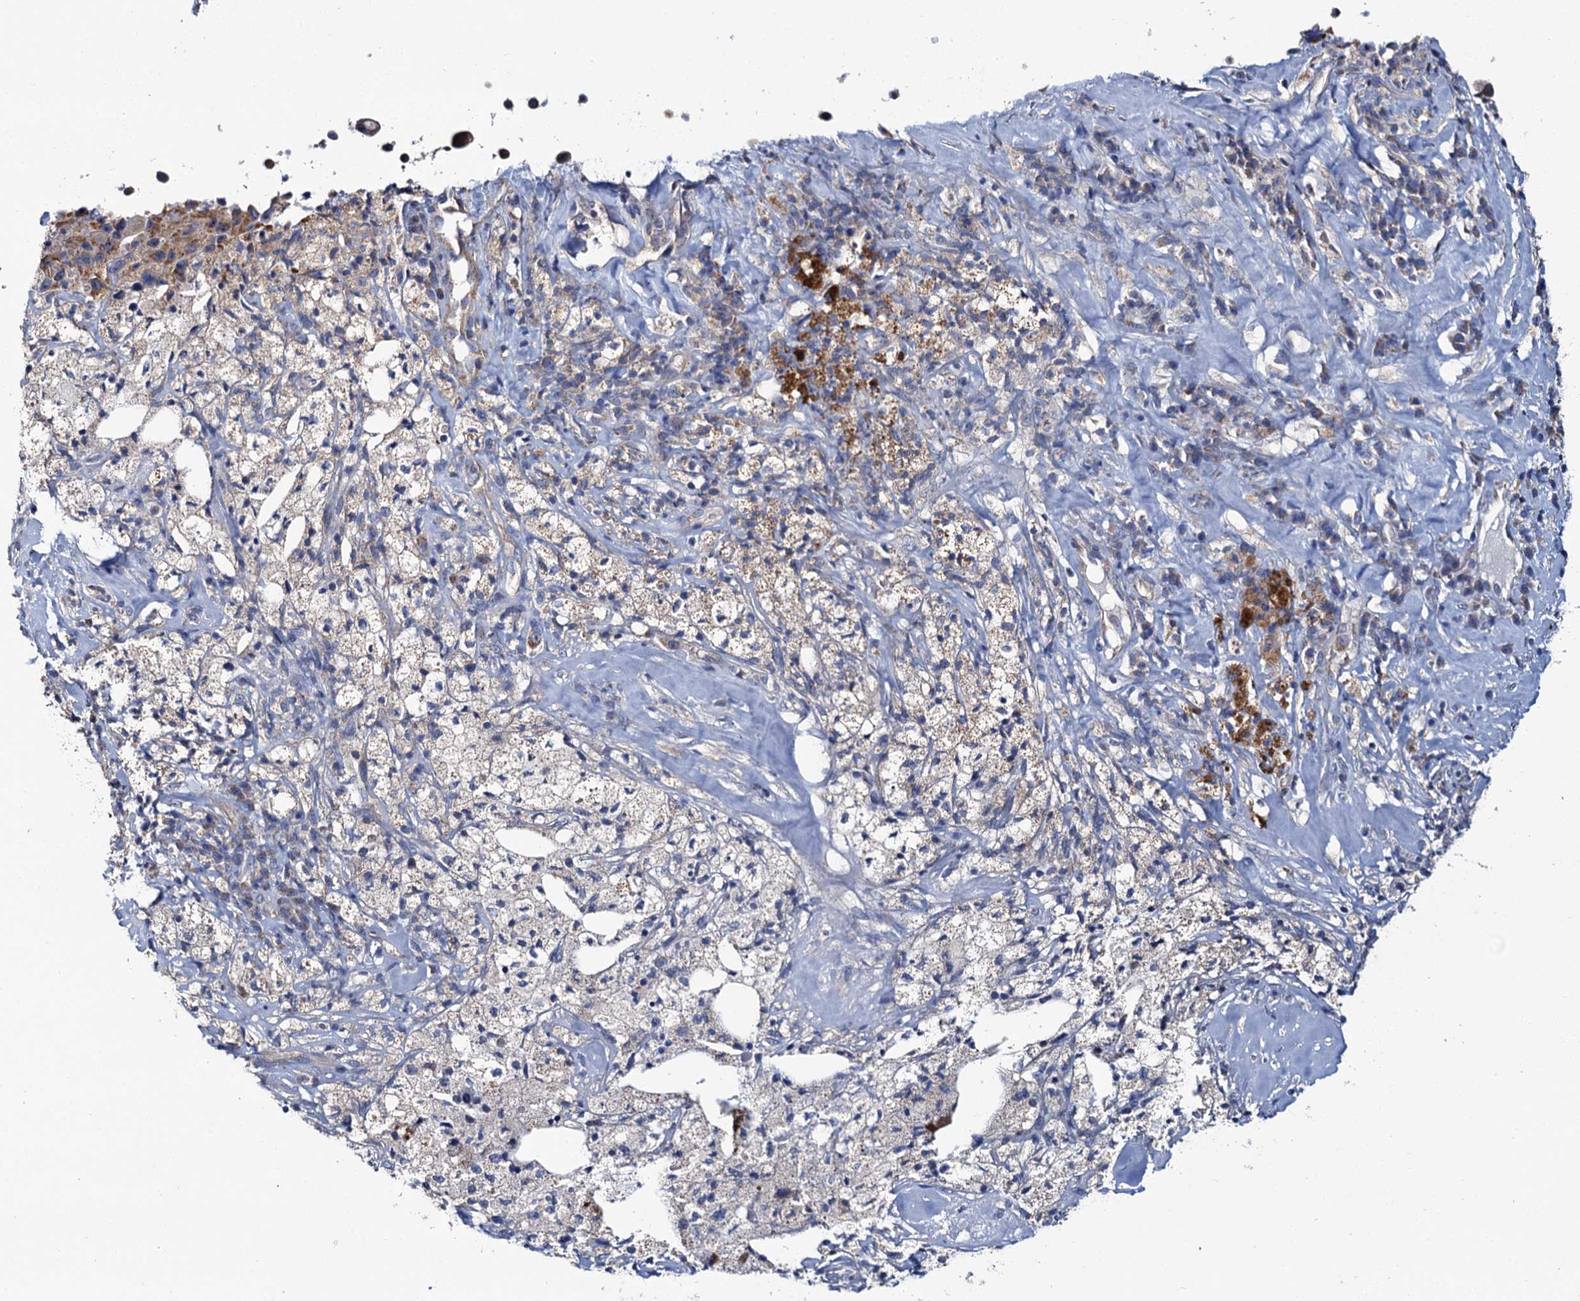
{"staining": {"intensity": "moderate", "quantity": "25%-75%", "location": "cytoplasmic/membranous"}, "tissue": "melanoma", "cell_type": "Tumor cells", "image_type": "cancer", "snomed": [{"axis": "morphology", "description": "Malignant melanoma, Metastatic site"}, {"axis": "topography", "description": "Lymph node"}], "caption": "Protein staining shows moderate cytoplasmic/membranous expression in approximately 25%-75% of tumor cells in melanoma.", "gene": "CEP295", "patient": {"sex": "male", "age": 62}}